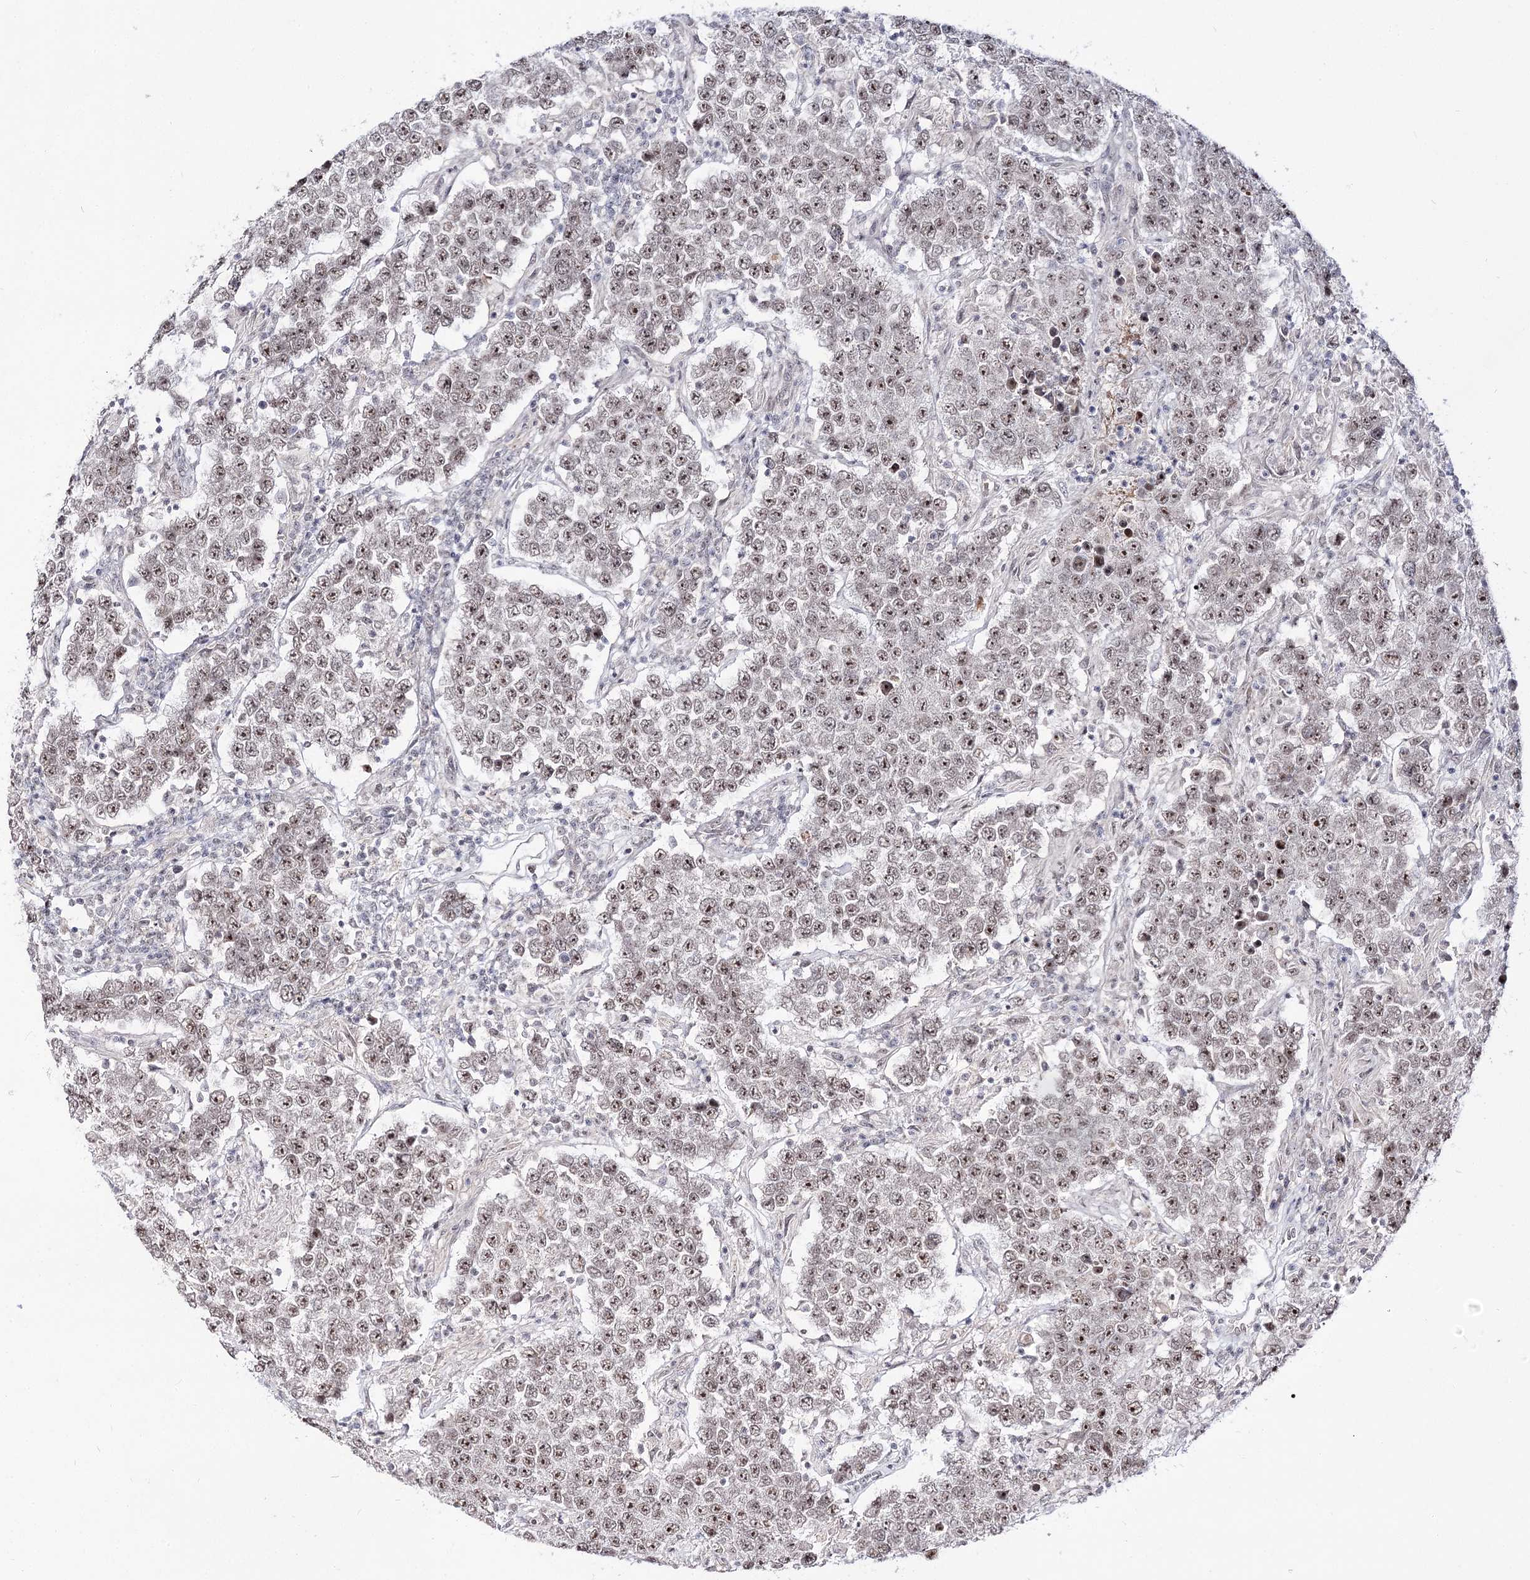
{"staining": {"intensity": "weak", "quantity": ">75%", "location": "nuclear"}, "tissue": "testis cancer", "cell_type": "Tumor cells", "image_type": "cancer", "snomed": [{"axis": "morphology", "description": "Normal tissue, NOS"}, {"axis": "morphology", "description": "Urothelial carcinoma, High grade"}, {"axis": "morphology", "description": "Seminoma, NOS"}, {"axis": "morphology", "description": "Carcinoma, Embryonal, NOS"}, {"axis": "topography", "description": "Urinary bladder"}, {"axis": "topography", "description": "Testis"}], "caption": "Protein staining displays weak nuclear staining in about >75% of tumor cells in testis cancer (high-grade urothelial carcinoma).", "gene": "RRP9", "patient": {"sex": "male", "age": 41}}